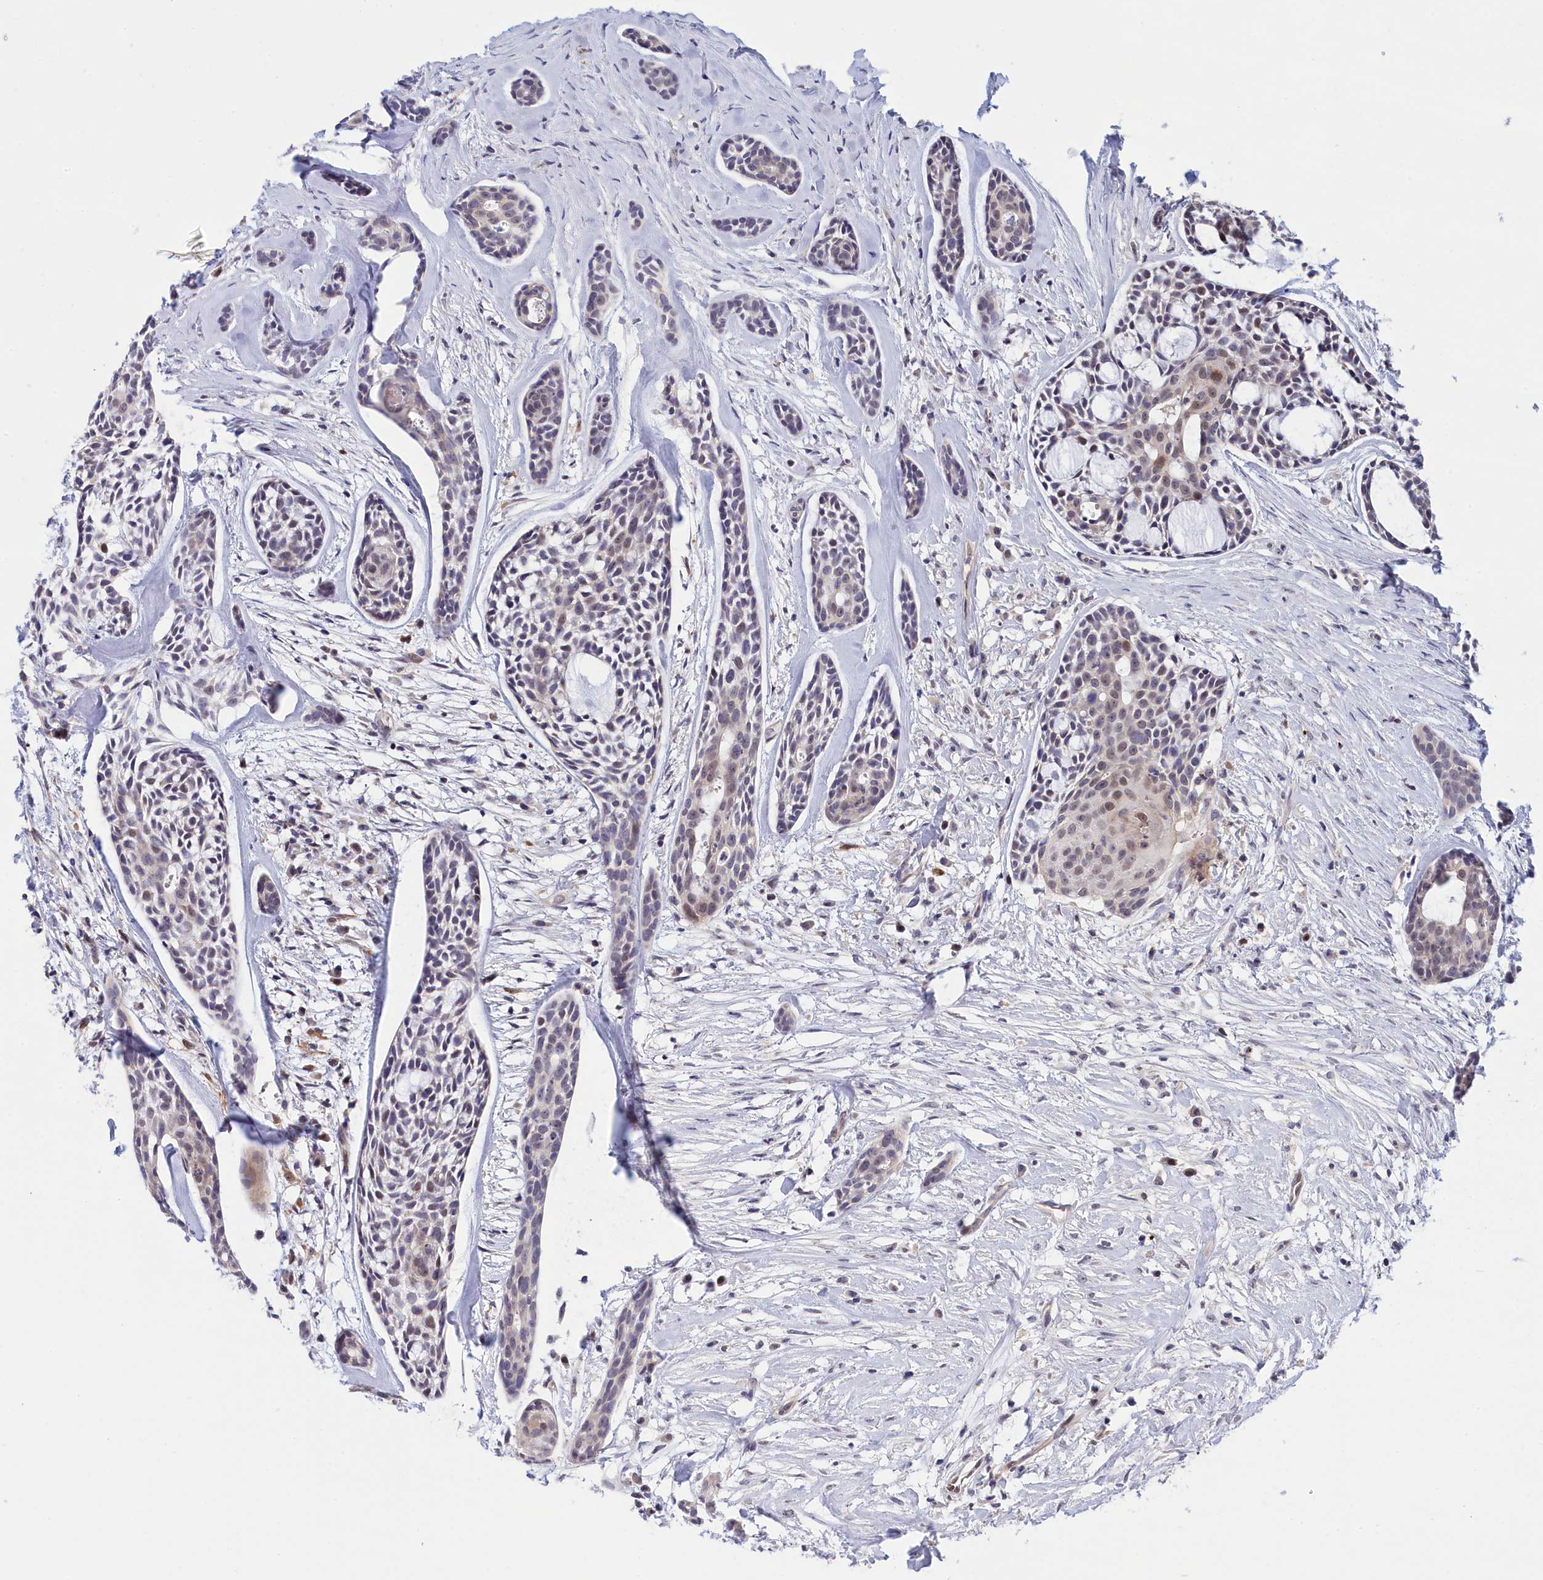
{"staining": {"intensity": "weak", "quantity": "<25%", "location": "nuclear"}, "tissue": "head and neck cancer", "cell_type": "Tumor cells", "image_type": "cancer", "snomed": [{"axis": "morphology", "description": "Adenocarcinoma, NOS"}, {"axis": "topography", "description": "Subcutis"}, {"axis": "topography", "description": "Head-Neck"}], "caption": "Head and neck cancer was stained to show a protein in brown. There is no significant expression in tumor cells.", "gene": "KCTD14", "patient": {"sex": "female", "age": 73}}